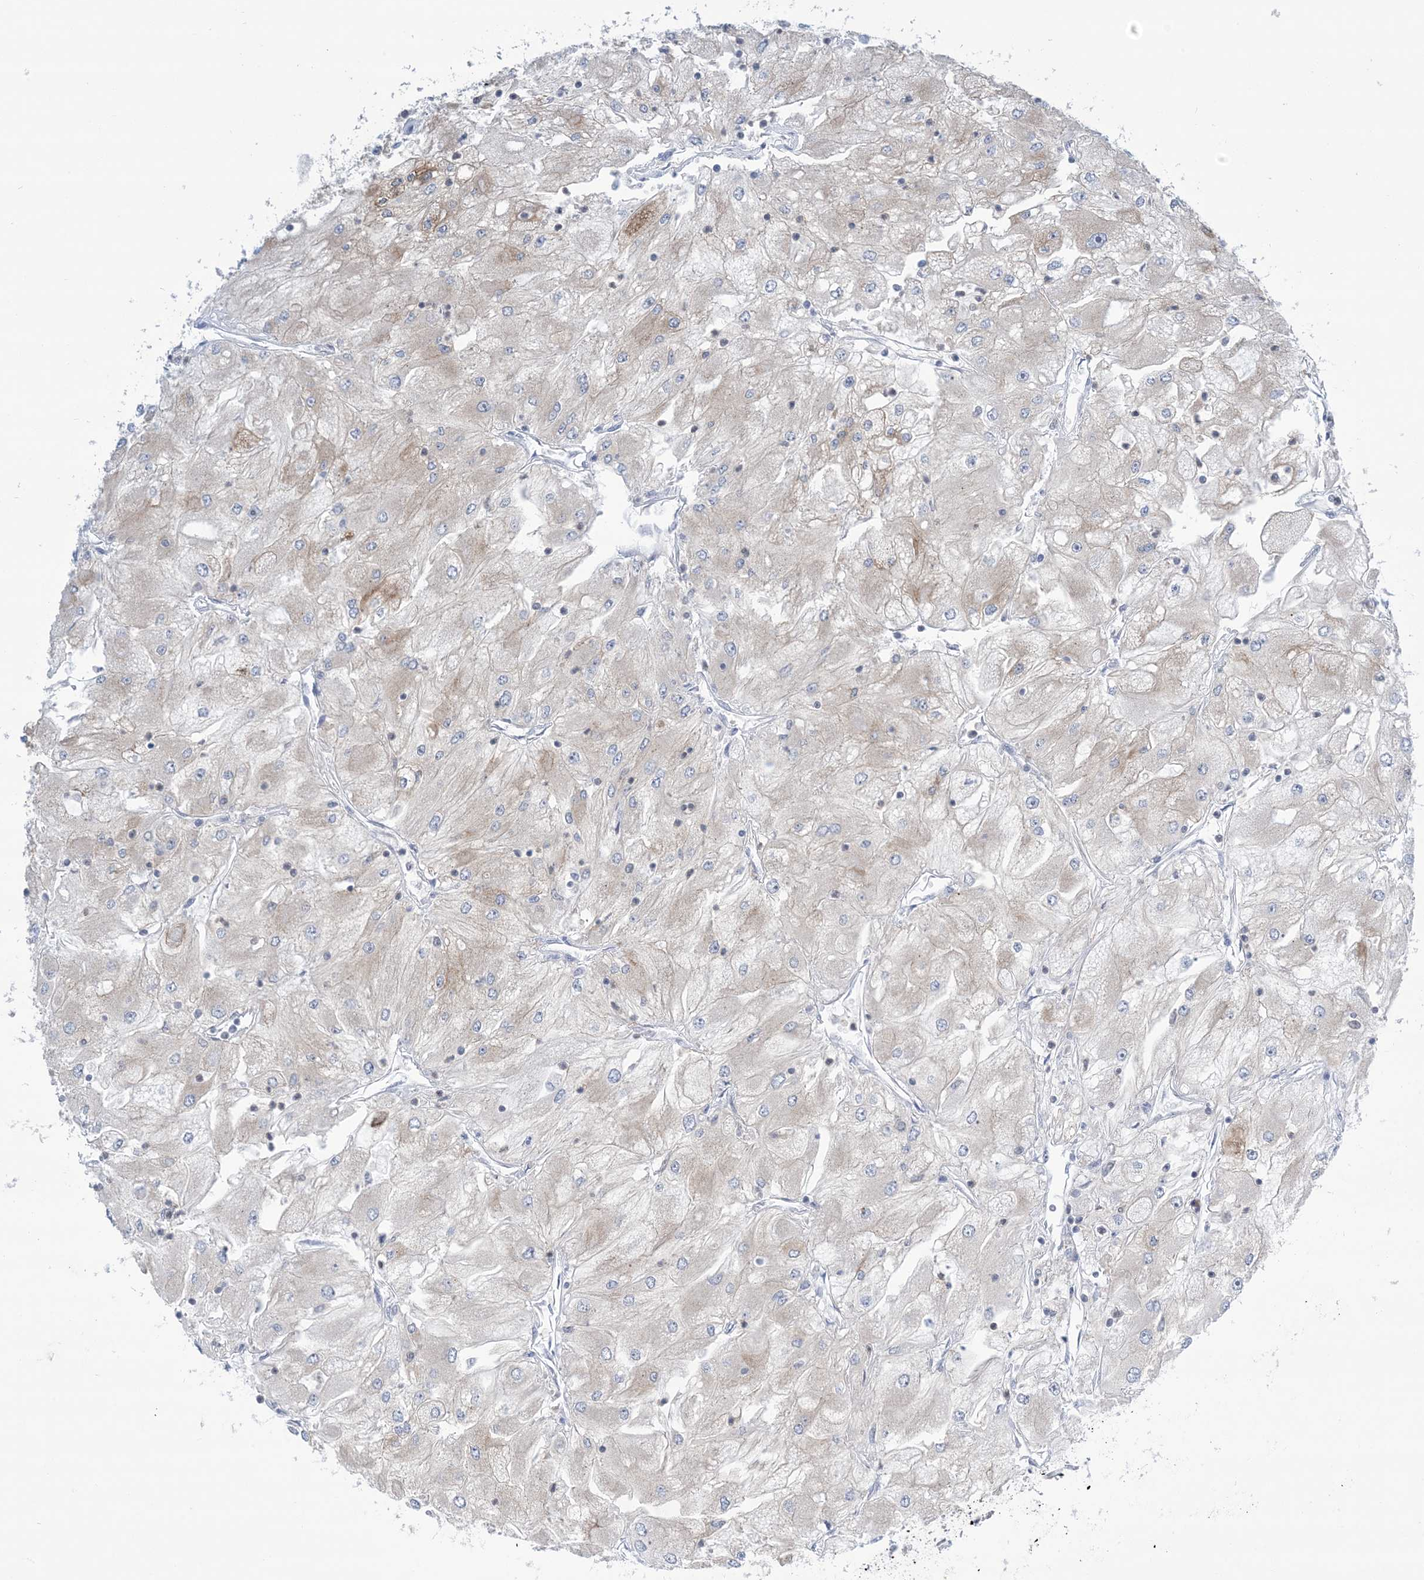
{"staining": {"intensity": "weak", "quantity": "<25%", "location": "cytoplasmic/membranous"}, "tissue": "renal cancer", "cell_type": "Tumor cells", "image_type": "cancer", "snomed": [{"axis": "morphology", "description": "Adenocarcinoma, NOS"}, {"axis": "topography", "description": "Kidney"}], "caption": "Human renal cancer (adenocarcinoma) stained for a protein using IHC reveals no positivity in tumor cells.", "gene": "TFPT", "patient": {"sex": "male", "age": 80}}